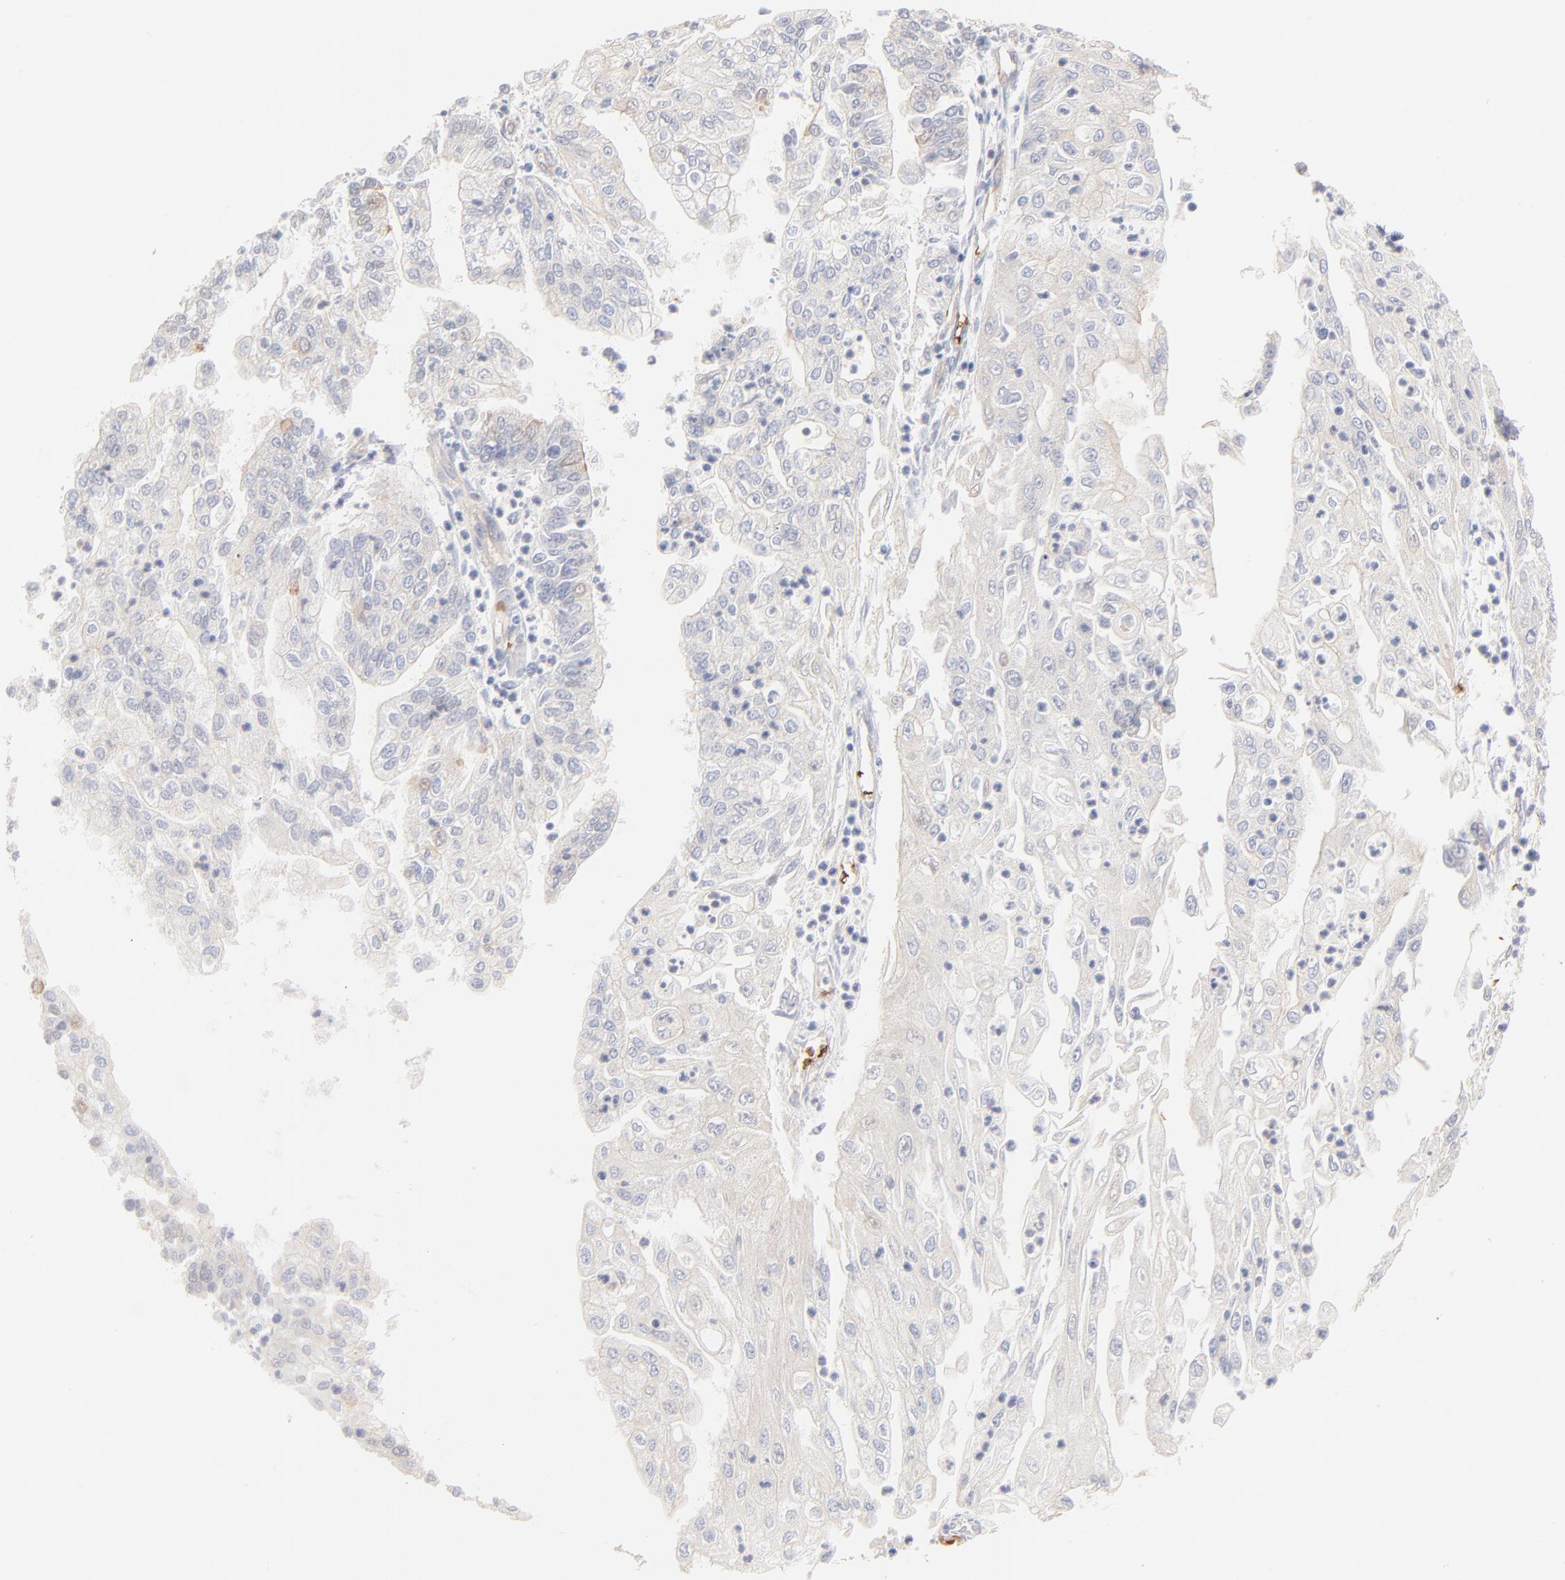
{"staining": {"intensity": "negative", "quantity": "none", "location": "none"}, "tissue": "endometrial cancer", "cell_type": "Tumor cells", "image_type": "cancer", "snomed": [{"axis": "morphology", "description": "Adenocarcinoma, NOS"}, {"axis": "topography", "description": "Endometrium"}], "caption": "High power microscopy micrograph of an immunohistochemistry (IHC) photomicrograph of endometrial cancer (adenocarcinoma), revealing no significant staining in tumor cells. The staining is performed using DAB brown chromogen with nuclei counter-stained in using hematoxylin.", "gene": "SPTB", "patient": {"sex": "female", "age": 75}}